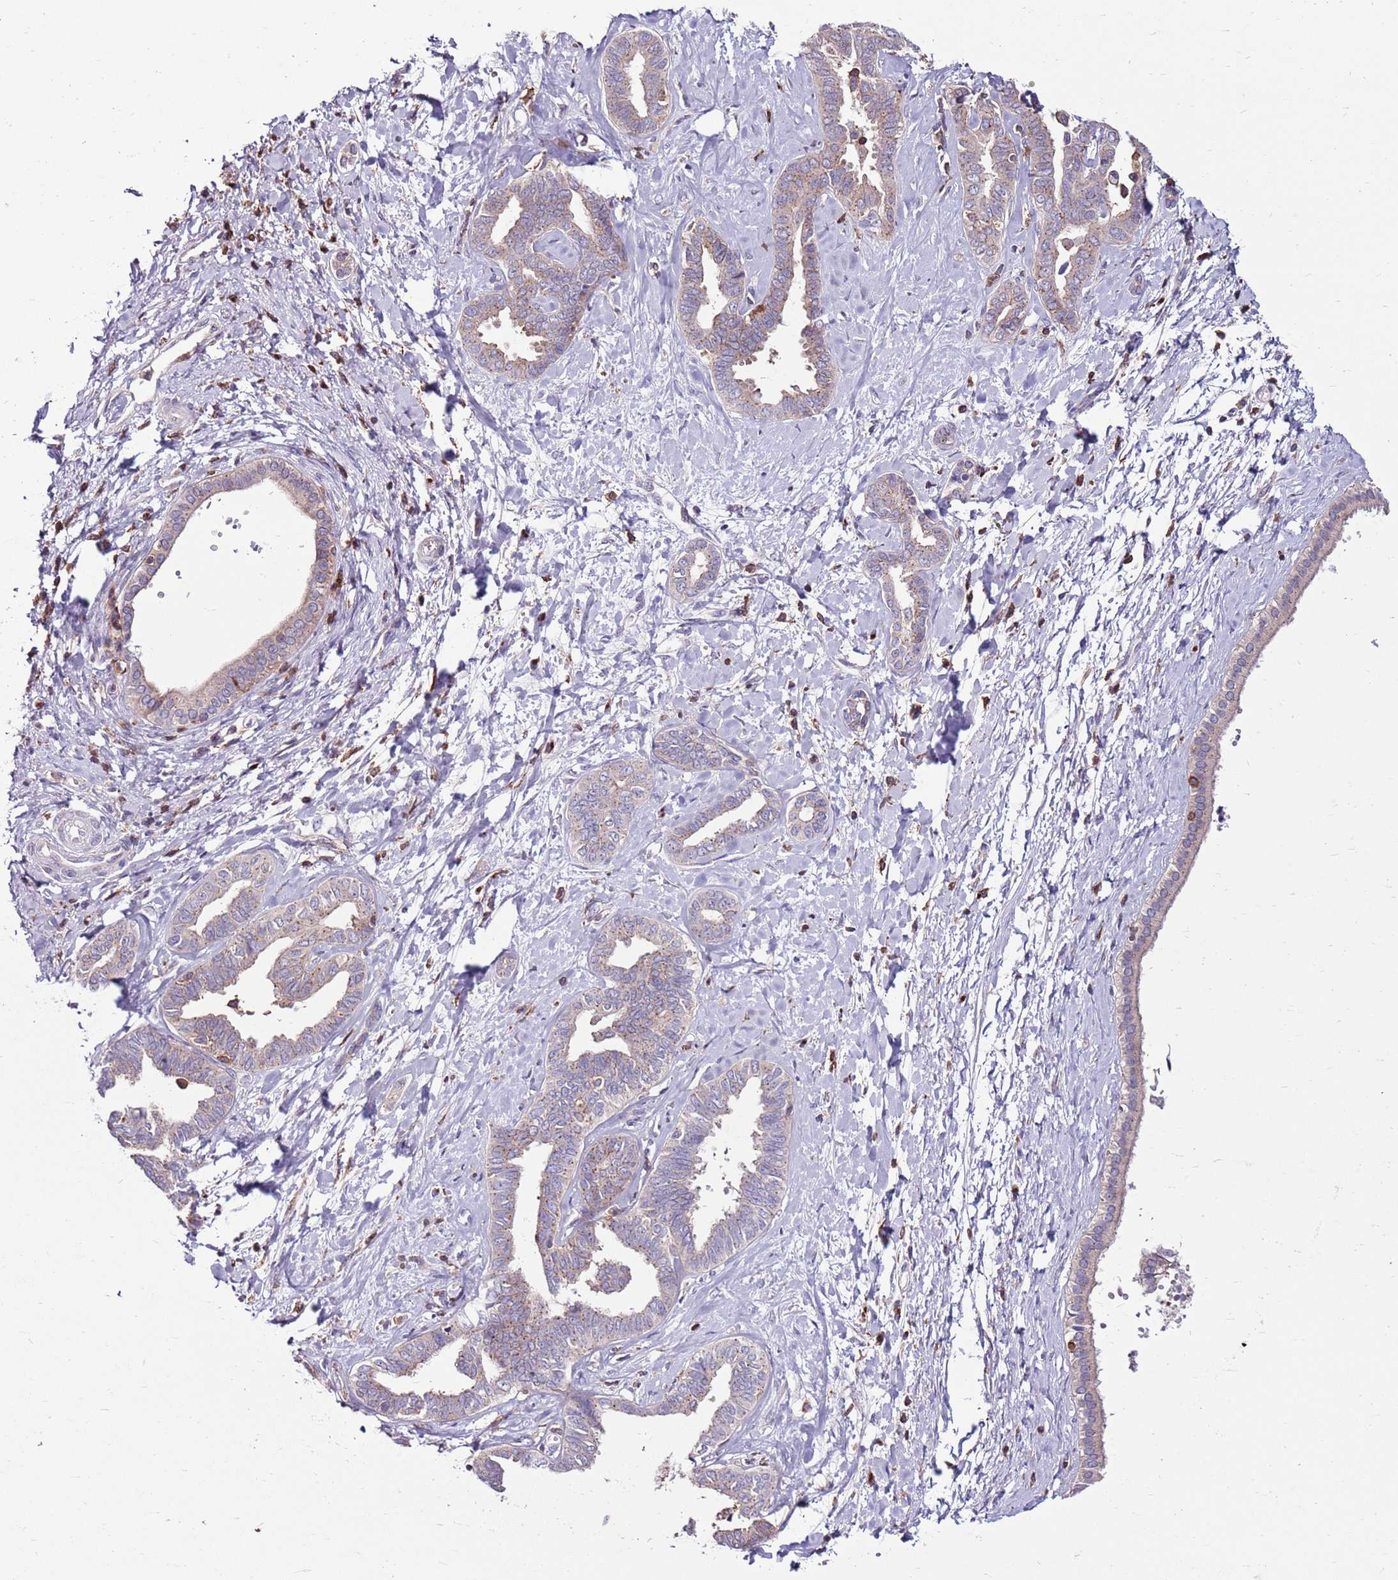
{"staining": {"intensity": "weak", "quantity": "25%-75%", "location": "cytoplasmic/membranous"}, "tissue": "liver cancer", "cell_type": "Tumor cells", "image_type": "cancer", "snomed": [{"axis": "morphology", "description": "Cholangiocarcinoma"}, {"axis": "topography", "description": "Liver"}], "caption": "Protein analysis of liver cancer (cholangiocarcinoma) tissue demonstrates weak cytoplasmic/membranous expression in about 25%-75% of tumor cells.", "gene": "ZSWIM1", "patient": {"sex": "female", "age": 77}}